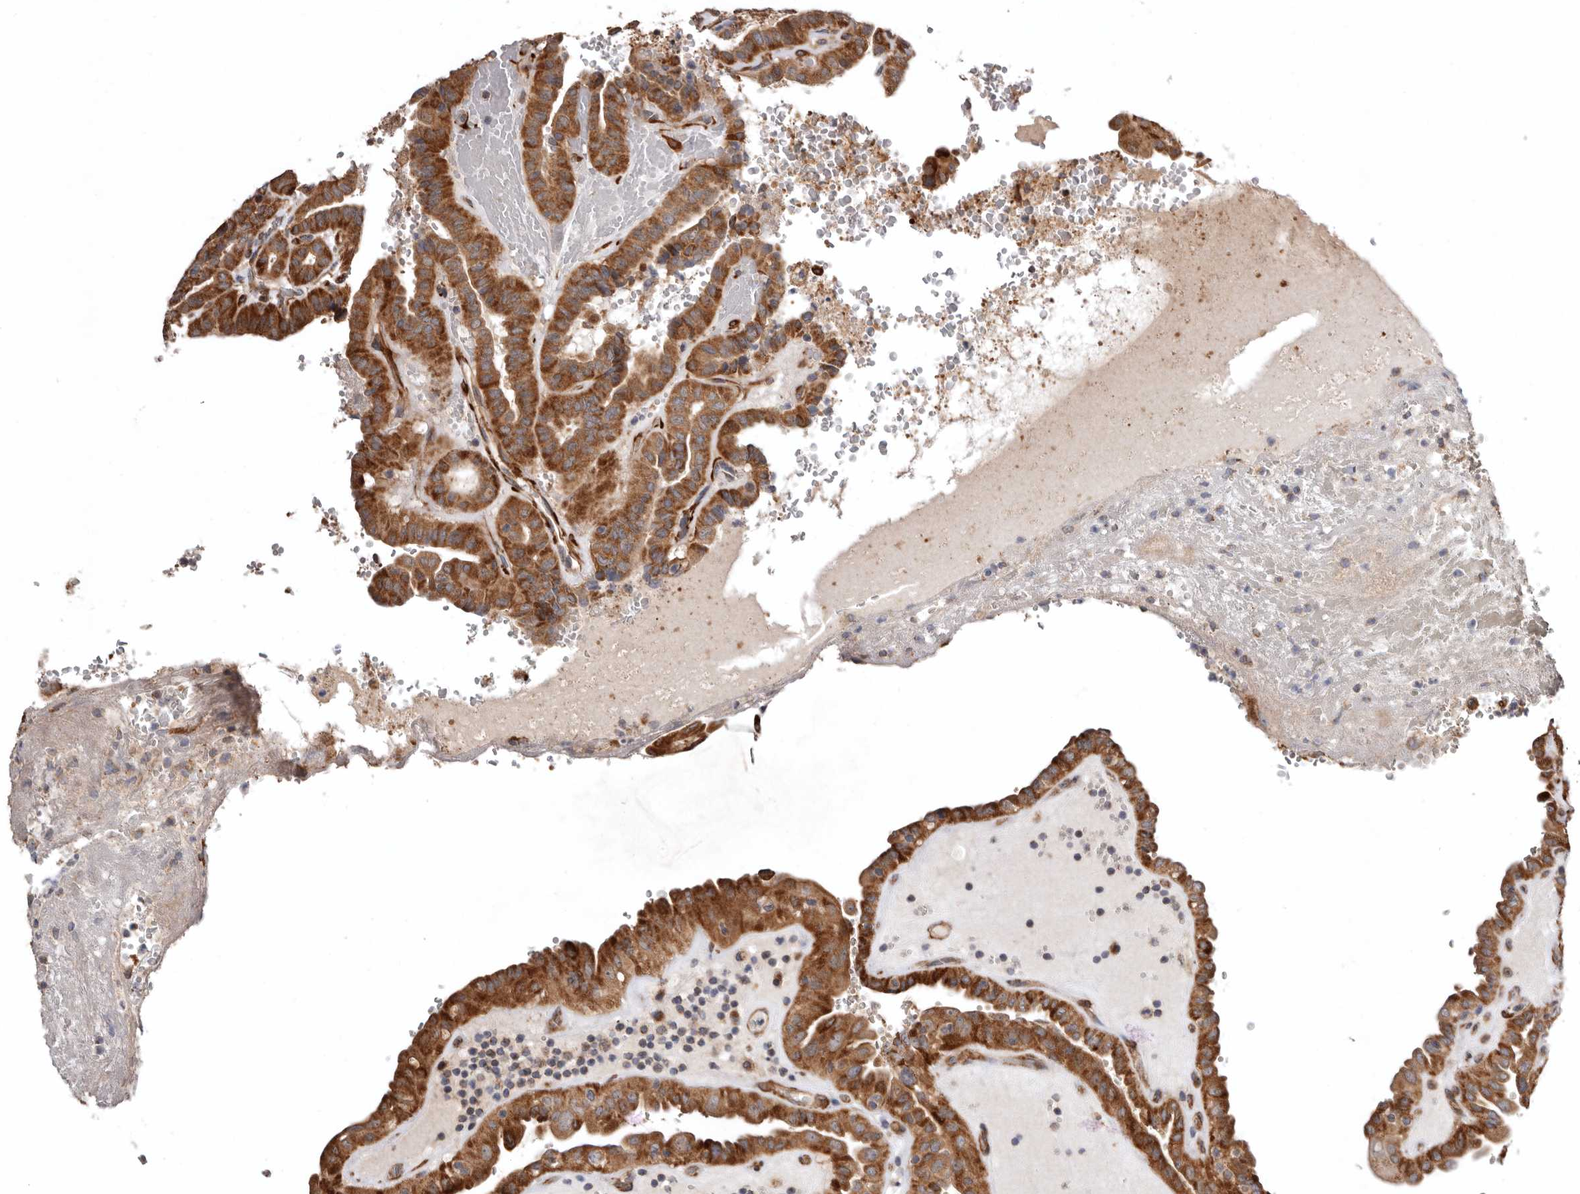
{"staining": {"intensity": "strong", "quantity": ">75%", "location": "cytoplasmic/membranous"}, "tissue": "thyroid cancer", "cell_type": "Tumor cells", "image_type": "cancer", "snomed": [{"axis": "morphology", "description": "Papillary adenocarcinoma, NOS"}, {"axis": "topography", "description": "Thyroid gland"}], "caption": "IHC photomicrograph of neoplastic tissue: human thyroid cancer stained using immunohistochemistry (IHC) reveals high levels of strong protein expression localized specifically in the cytoplasmic/membranous of tumor cells, appearing as a cytoplasmic/membranous brown color.", "gene": "PROKR1", "patient": {"sex": "male", "age": 77}}